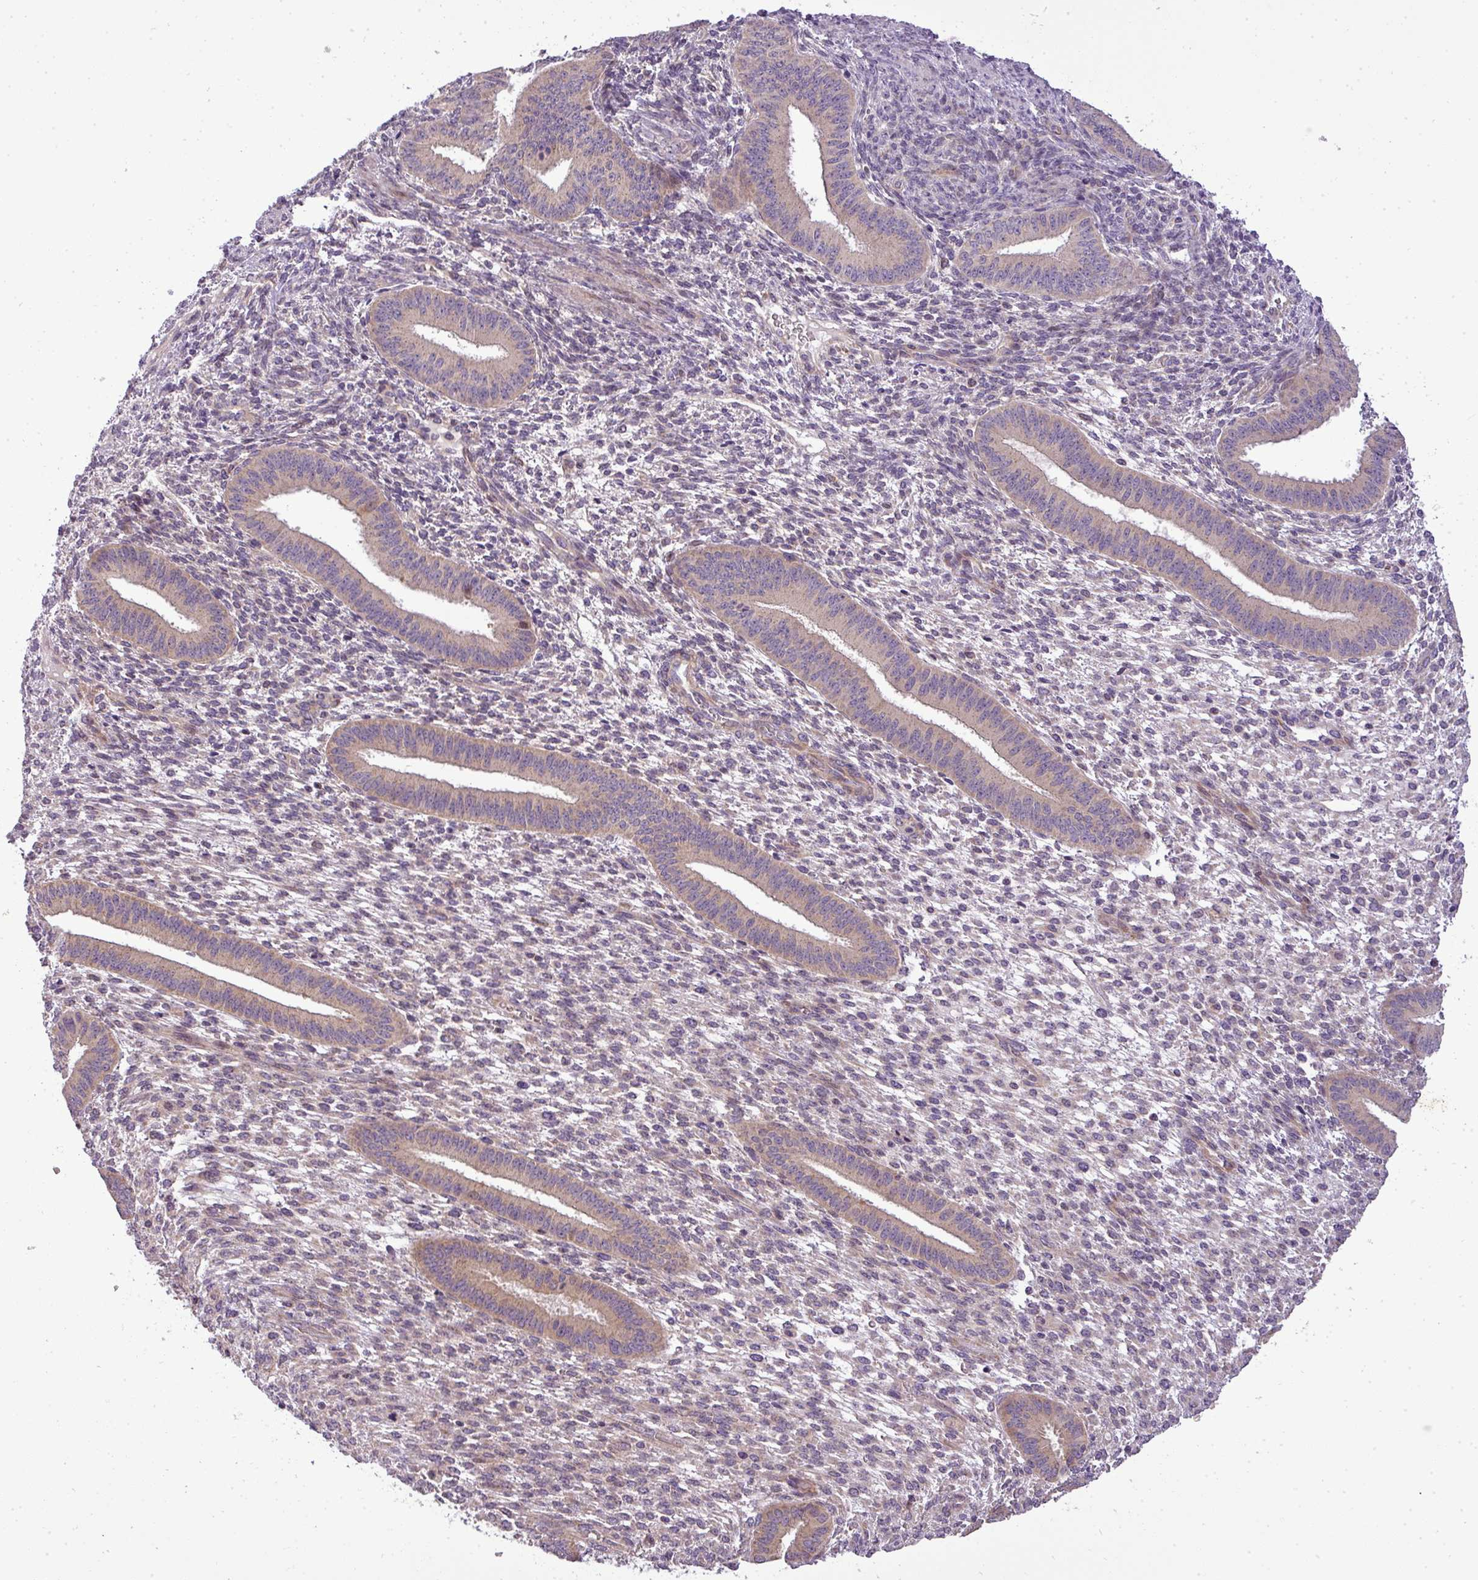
{"staining": {"intensity": "weak", "quantity": "<25%", "location": "cytoplasmic/membranous"}, "tissue": "endometrium", "cell_type": "Cells in endometrial stroma", "image_type": "normal", "snomed": [{"axis": "morphology", "description": "Normal tissue, NOS"}, {"axis": "topography", "description": "Endometrium"}], "caption": "The micrograph shows no significant staining in cells in endometrial stroma of endometrium.", "gene": "ZDHHC1", "patient": {"sex": "female", "age": 36}}